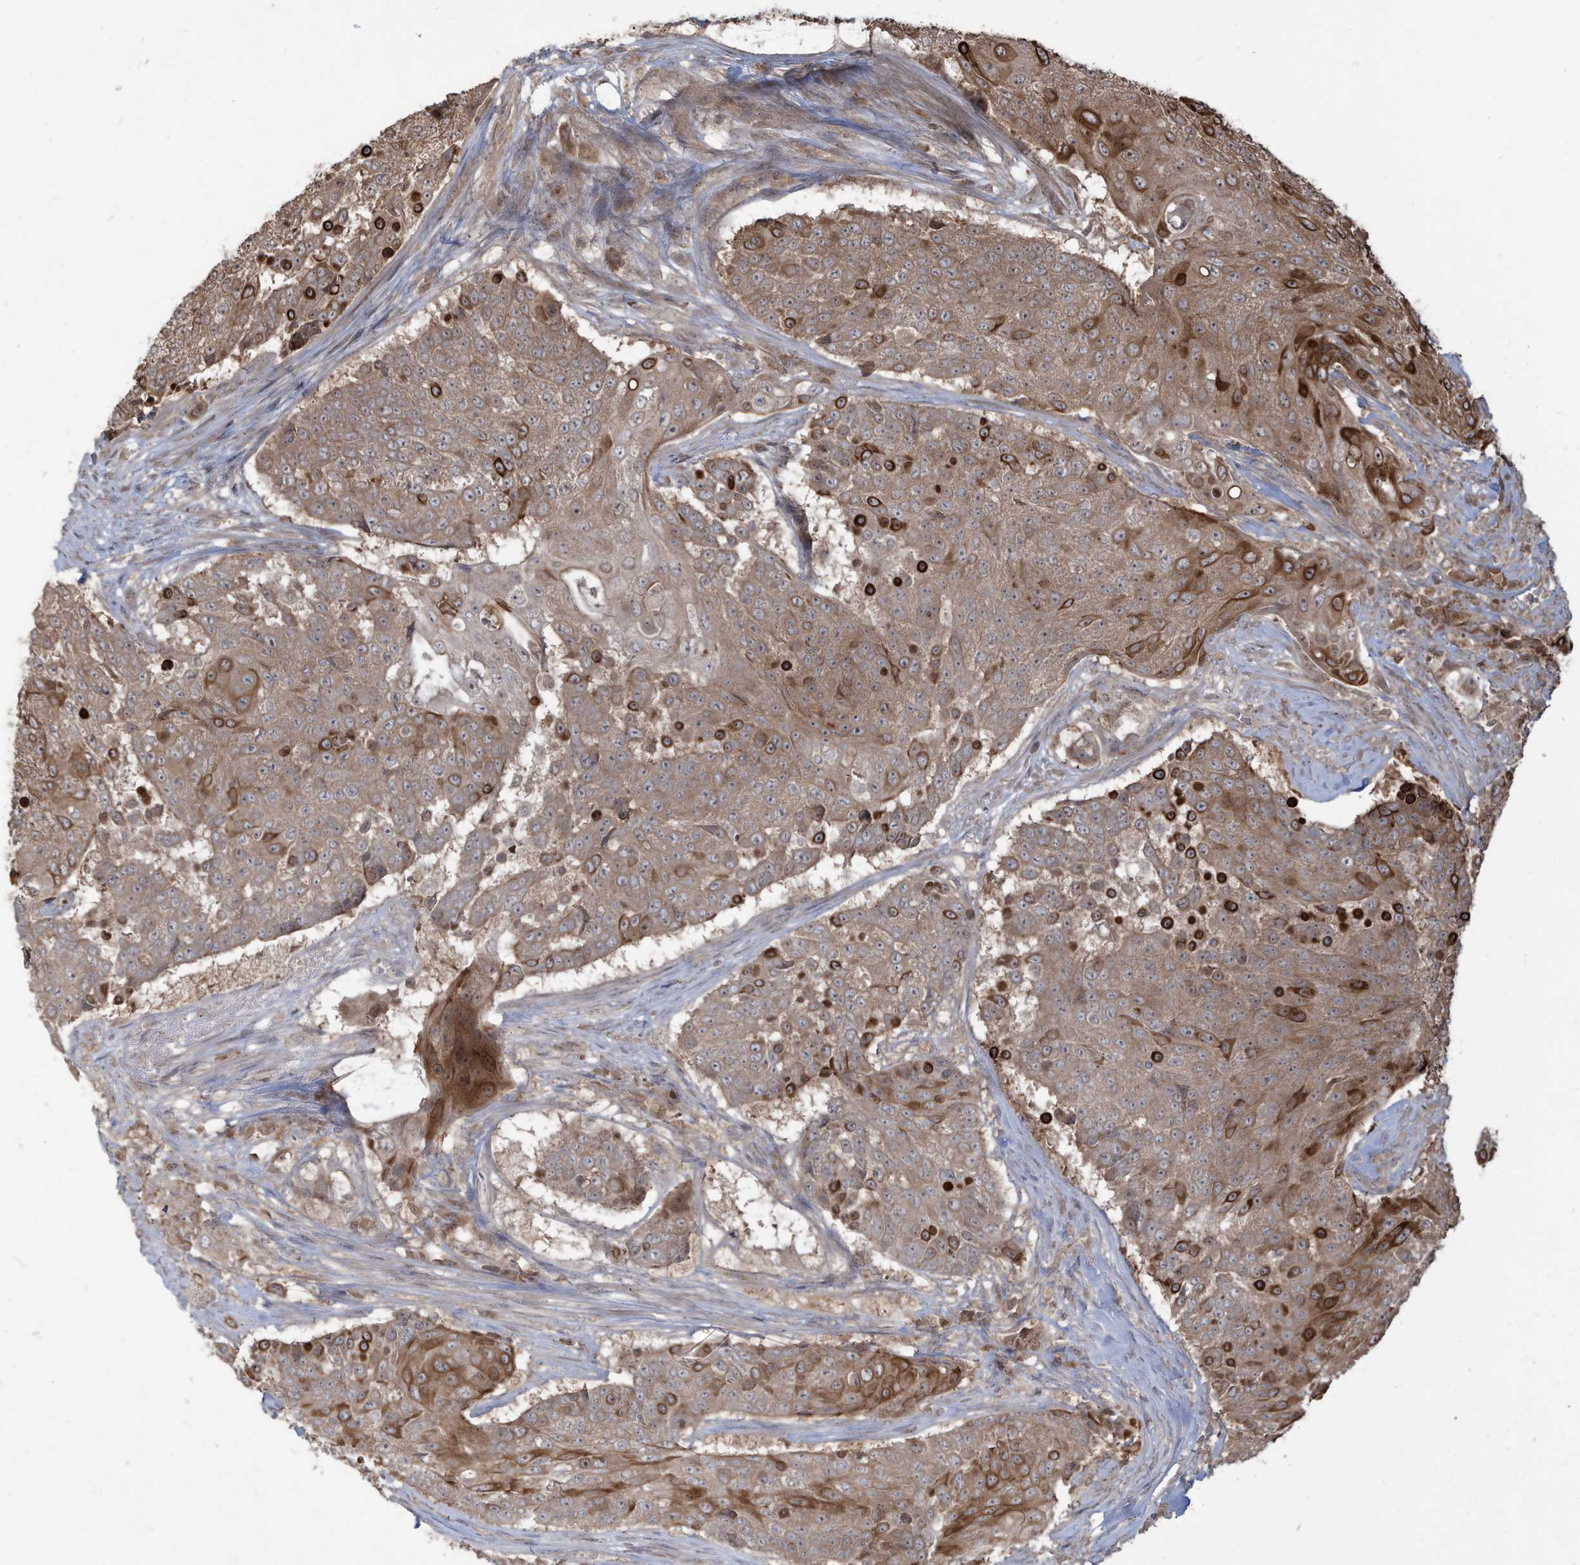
{"staining": {"intensity": "moderate", "quantity": ">75%", "location": "cytoplasmic/membranous"}, "tissue": "urothelial cancer", "cell_type": "Tumor cells", "image_type": "cancer", "snomed": [{"axis": "morphology", "description": "Urothelial carcinoma, High grade"}, {"axis": "topography", "description": "Urinary bladder"}], "caption": "There is medium levels of moderate cytoplasmic/membranous staining in tumor cells of urothelial cancer, as demonstrated by immunohistochemical staining (brown color).", "gene": "CARF", "patient": {"sex": "female", "age": 63}}